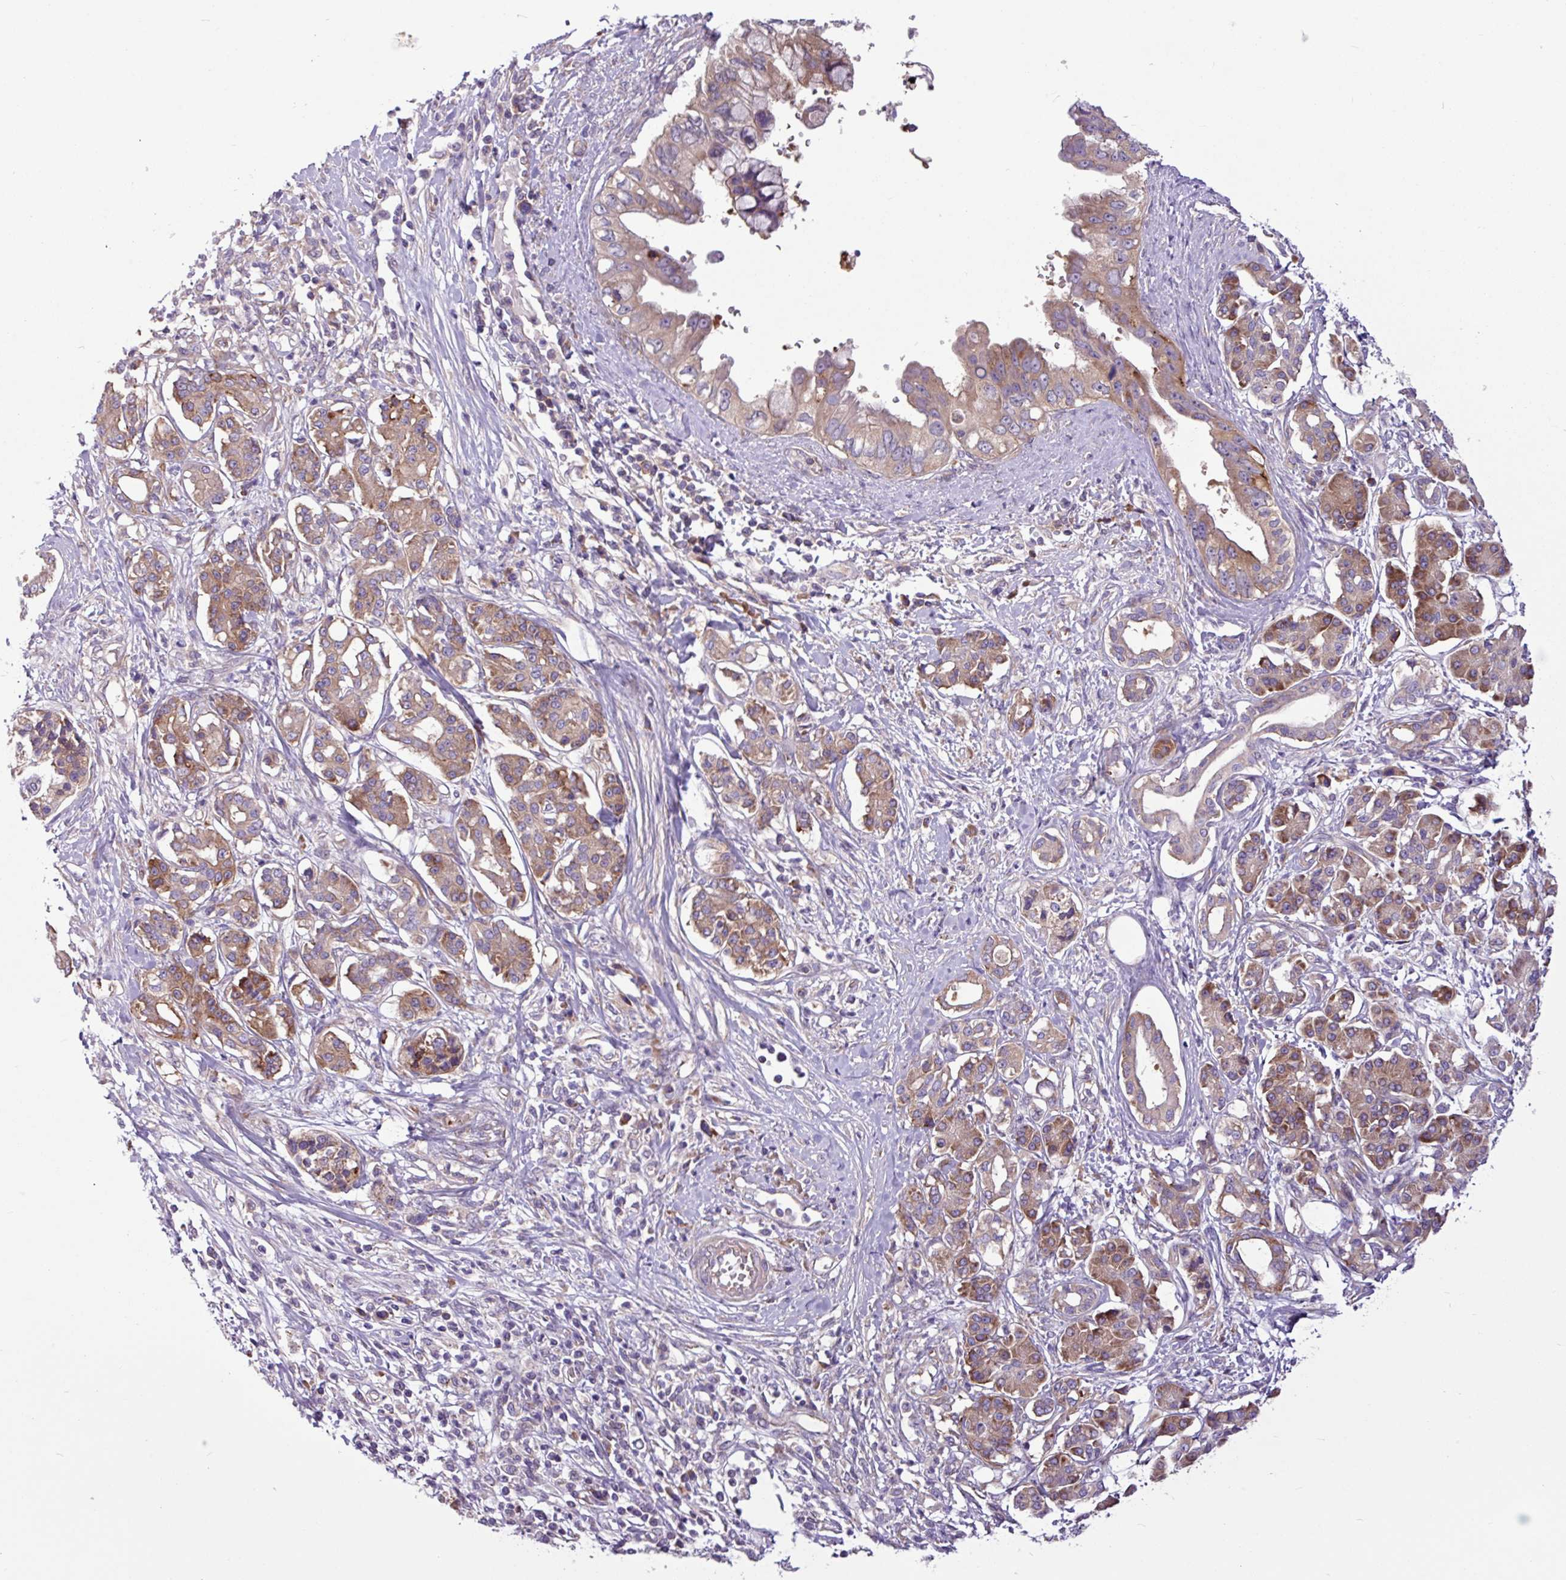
{"staining": {"intensity": "moderate", "quantity": "25%-75%", "location": "cytoplasmic/membranous"}, "tissue": "pancreatic cancer", "cell_type": "Tumor cells", "image_type": "cancer", "snomed": [{"axis": "morphology", "description": "Adenocarcinoma, NOS"}, {"axis": "topography", "description": "Pancreas"}], "caption": "Pancreatic cancer tissue demonstrates moderate cytoplasmic/membranous expression in approximately 25%-75% of tumor cells", "gene": "MROH2A", "patient": {"sex": "female", "age": 56}}